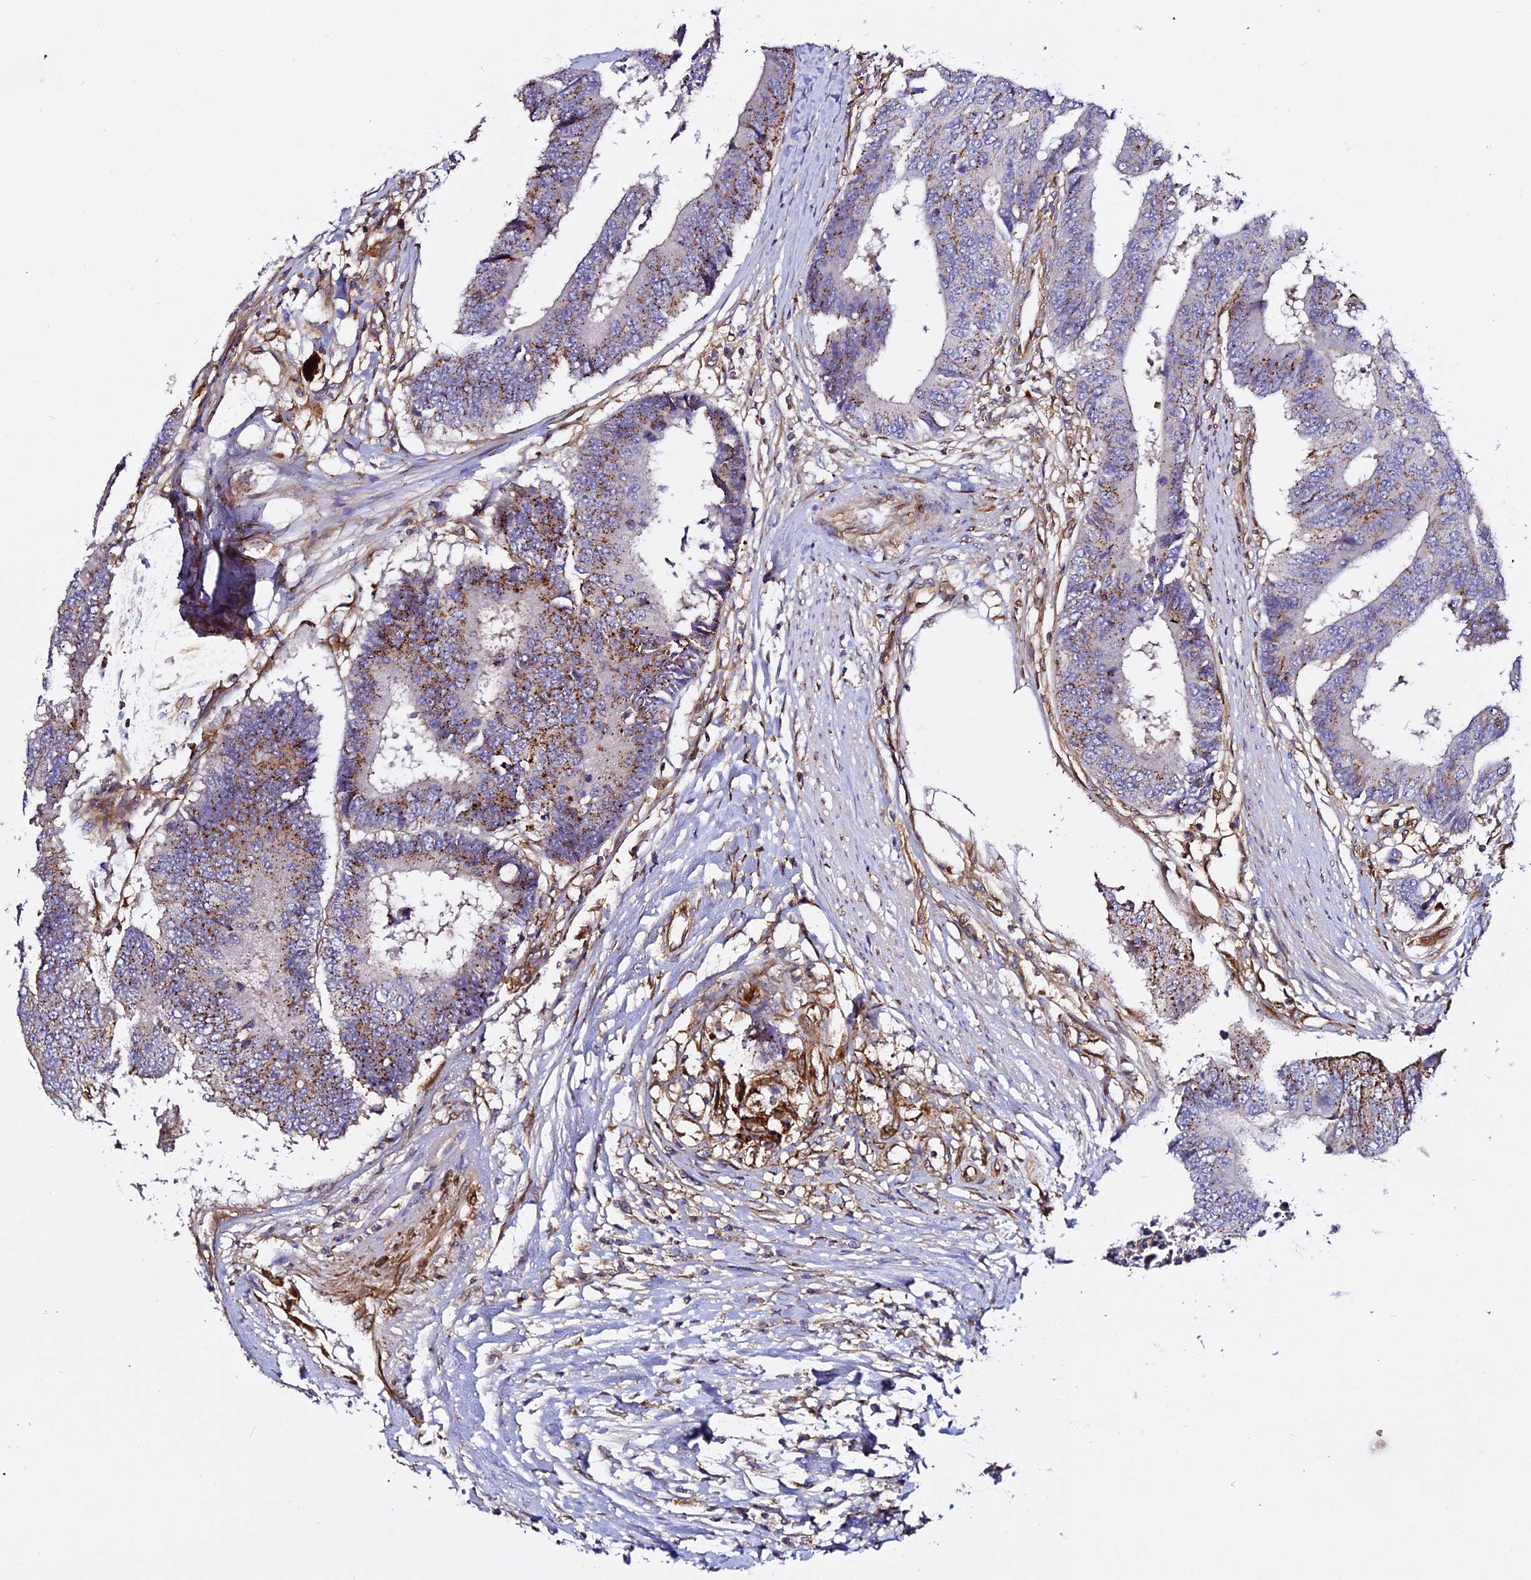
{"staining": {"intensity": "moderate", "quantity": "25%-75%", "location": "cytoplasmic/membranous"}, "tissue": "colorectal cancer", "cell_type": "Tumor cells", "image_type": "cancer", "snomed": [{"axis": "morphology", "description": "Adenocarcinoma, NOS"}, {"axis": "topography", "description": "Rectum"}], "caption": "The immunohistochemical stain labels moderate cytoplasmic/membranous positivity in tumor cells of colorectal cancer tissue.", "gene": "TRPV2", "patient": {"sex": "male", "age": 84}}